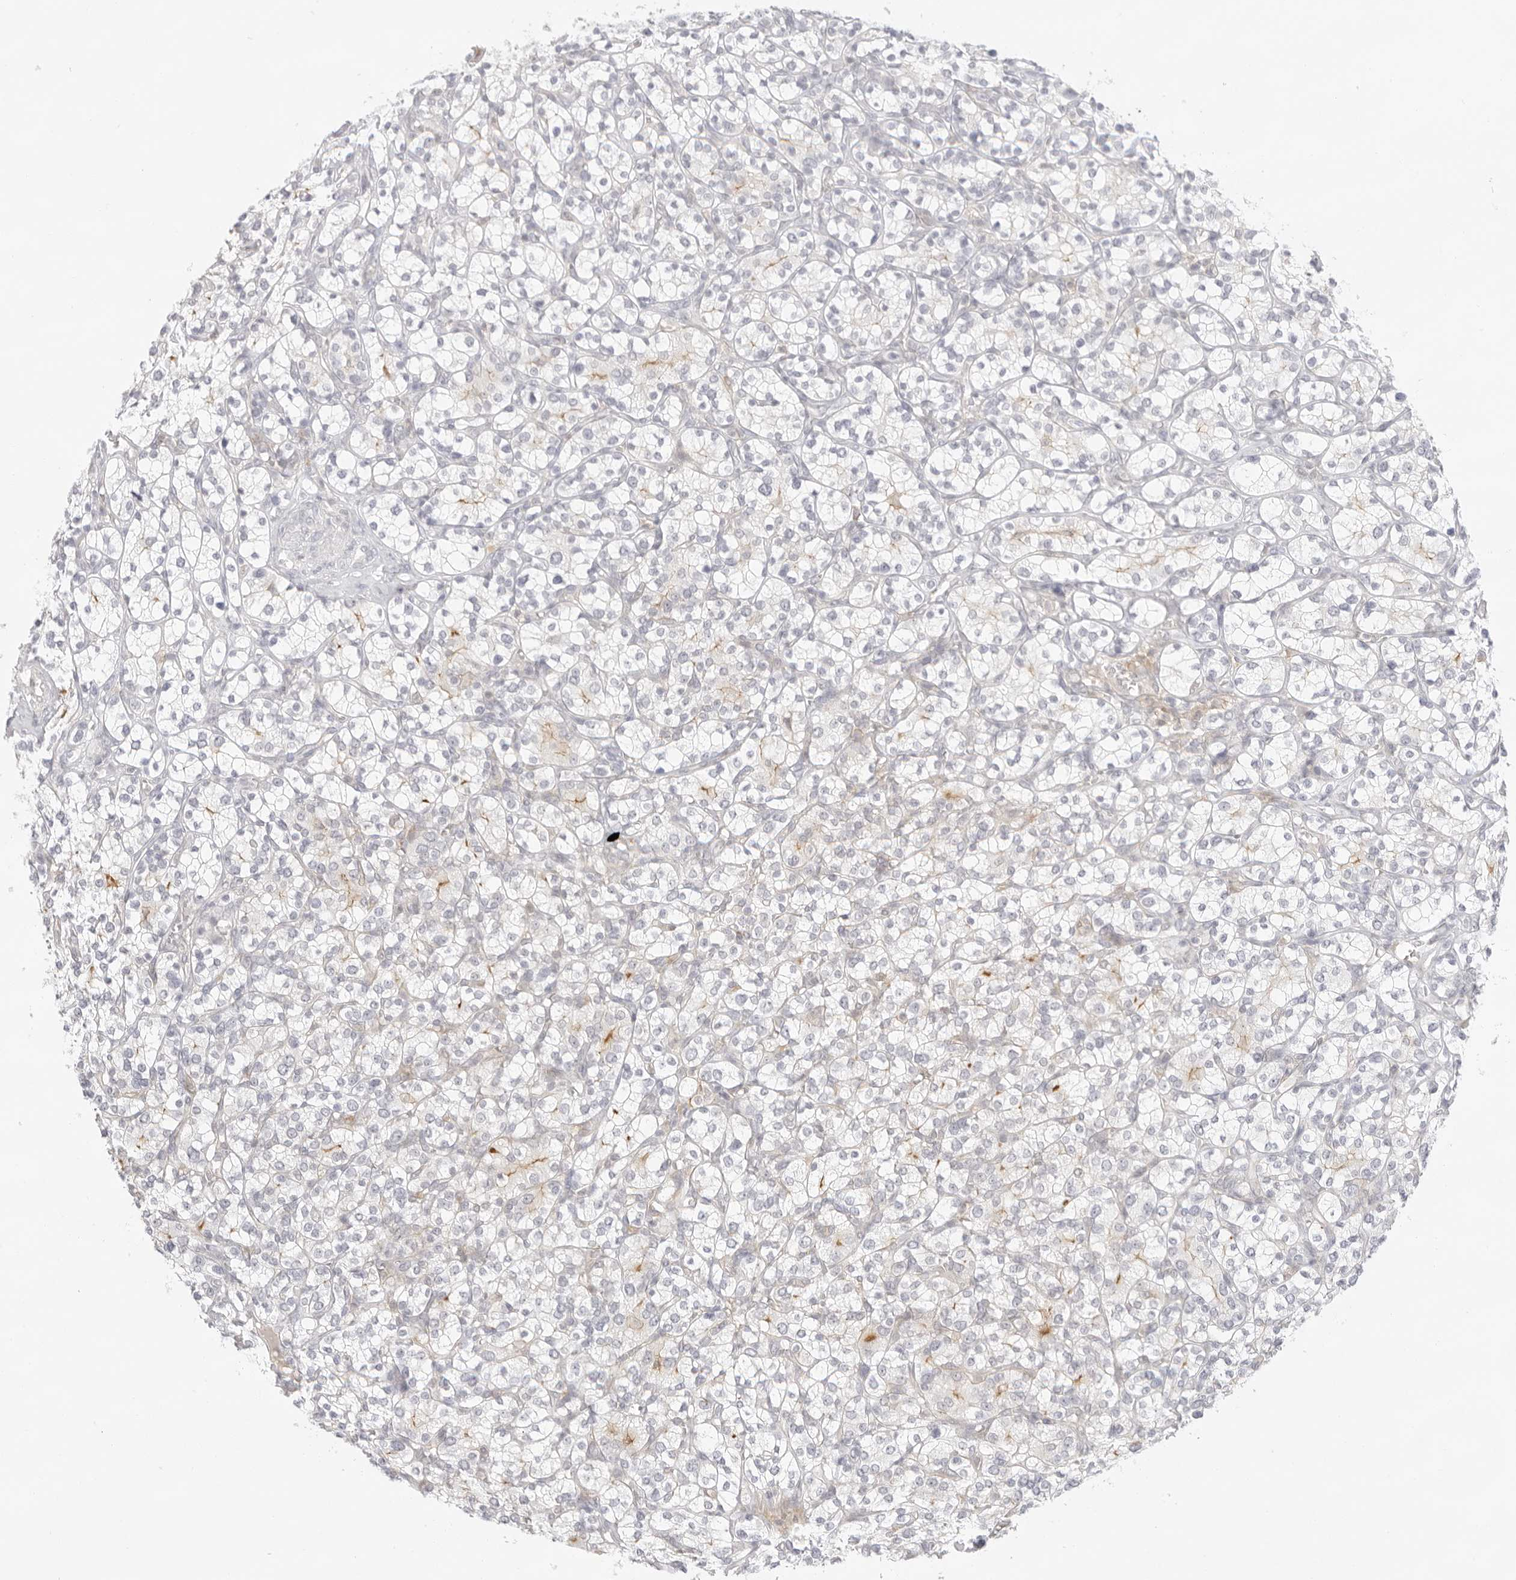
{"staining": {"intensity": "moderate", "quantity": "<25%", "location": "cytoplasmic/membranous"}, "tissue": "renal cancer", "cell_type": "Tumor cells", "image_type": "cancer", "snomed": [{"axis": "morphology", "description": "Adenocarcinoma, NOS"}, {"axis": "topography", "description": "Kidney"}], "caption": "Renal cancer (adenocarcinoma) stained with DAB (3,3'-diaminobenzidine) immunohistochemistry (IHC) reveals low levels of moderate cytoplasmic/membranous expression in approximately <25% of tumor cells.", "gene": "TNFRSF14", "patient": {"sex": "male", "age": 77}}